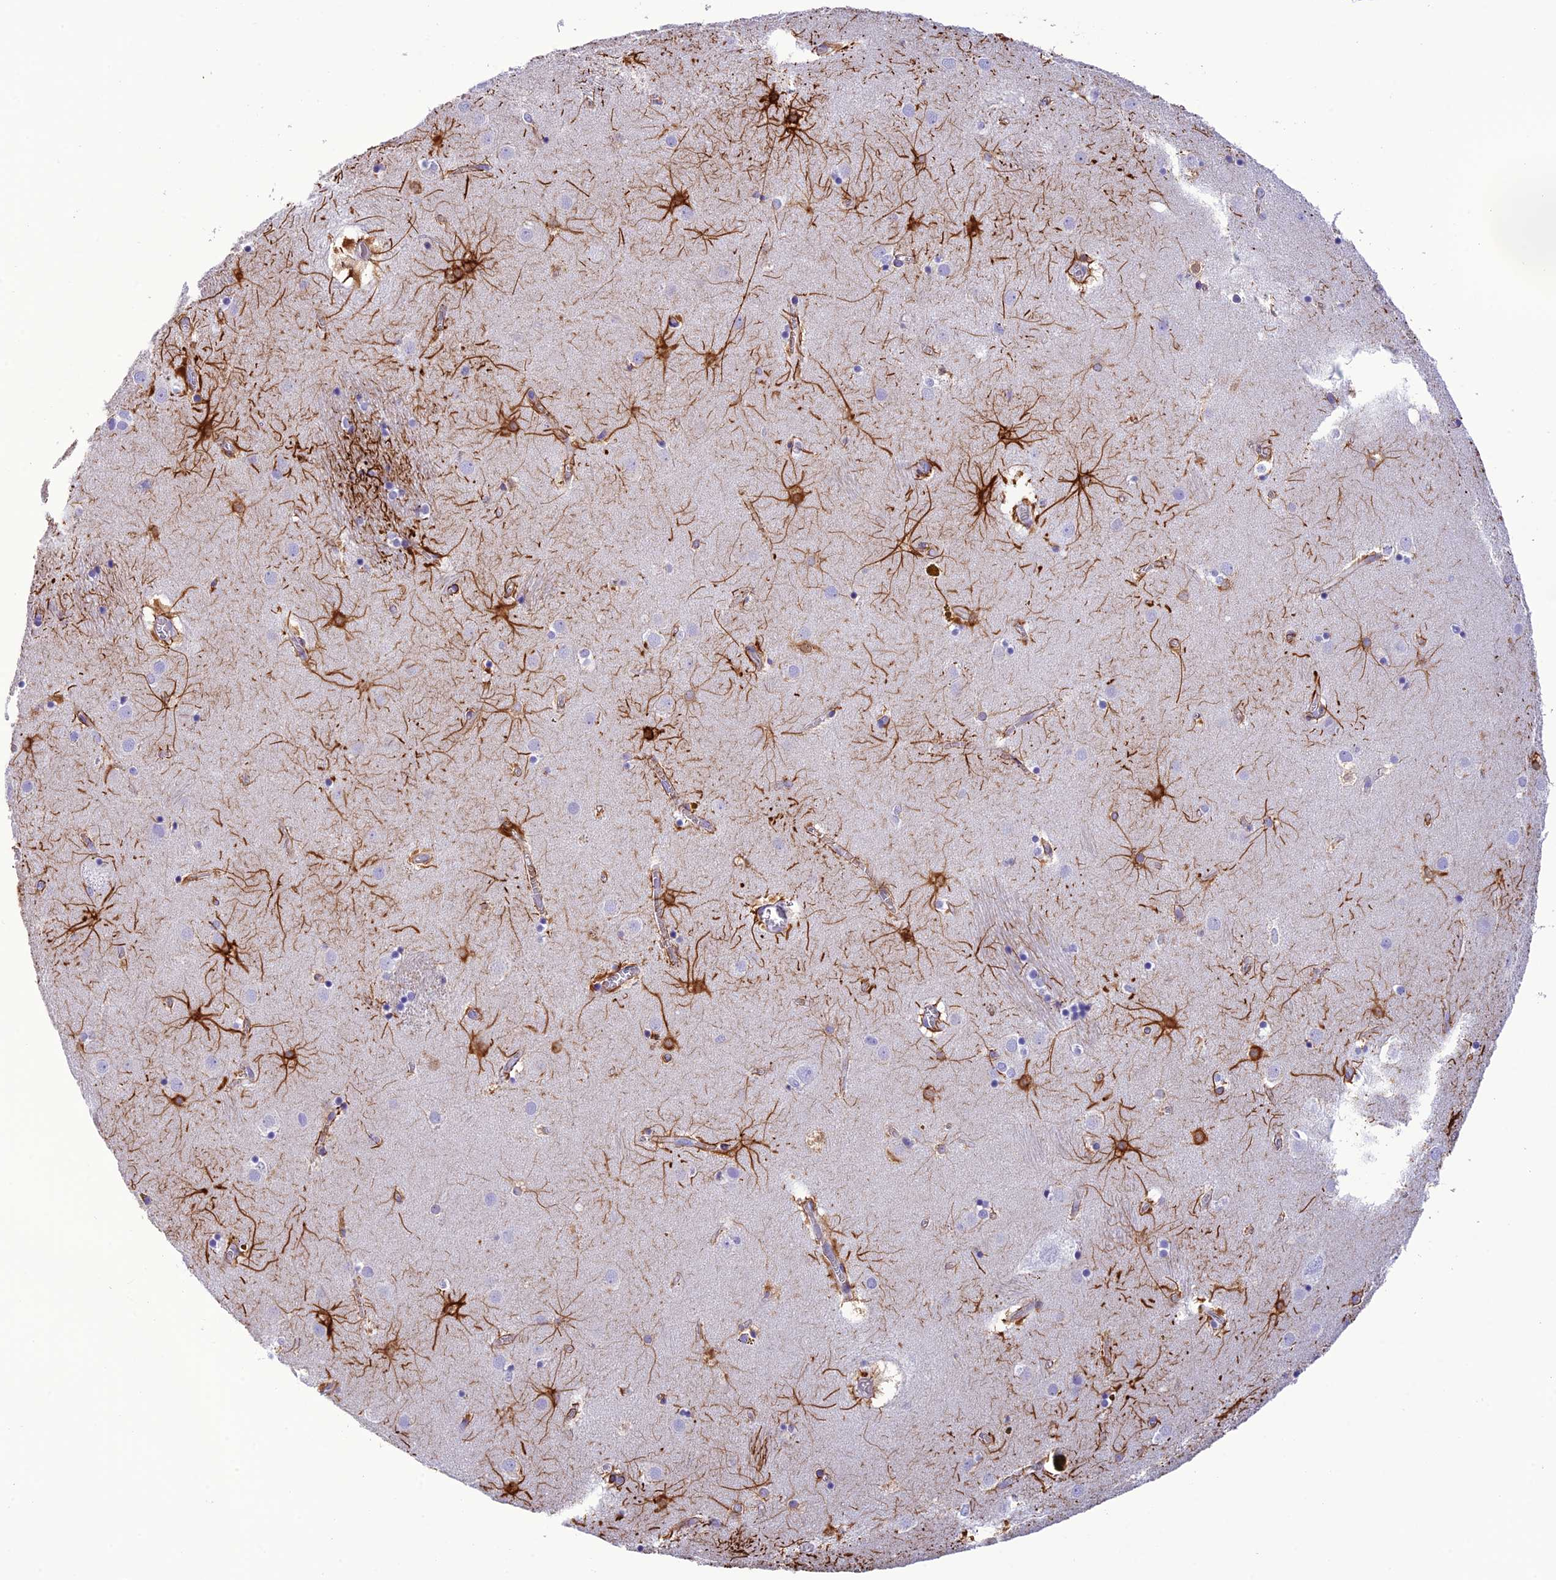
{"staining": {"intensity": "strong", "quantity": "<25%", "location": "cytoplasmic/membranous"}, "tissue": "caudate", "cell_type": "Glial cells", "image_type": "normal", "snomed": [{"axis": "morphology", "description": "Normal tissue, NOS"}, {"axis": "topography", "description": "Lateral ventricle wall"}], "caption": "Immunohistochemistry image of unremarkable caudate: caudate stained using IHC exhibits medium levels of strong protein expression localized specifically in the cytoplasmic/membranous of glial cells, appearing as a cytoplasmic/membranous brown color.", "gene": "C17orf67", "patient": {"sex": "male", "age": 70}}